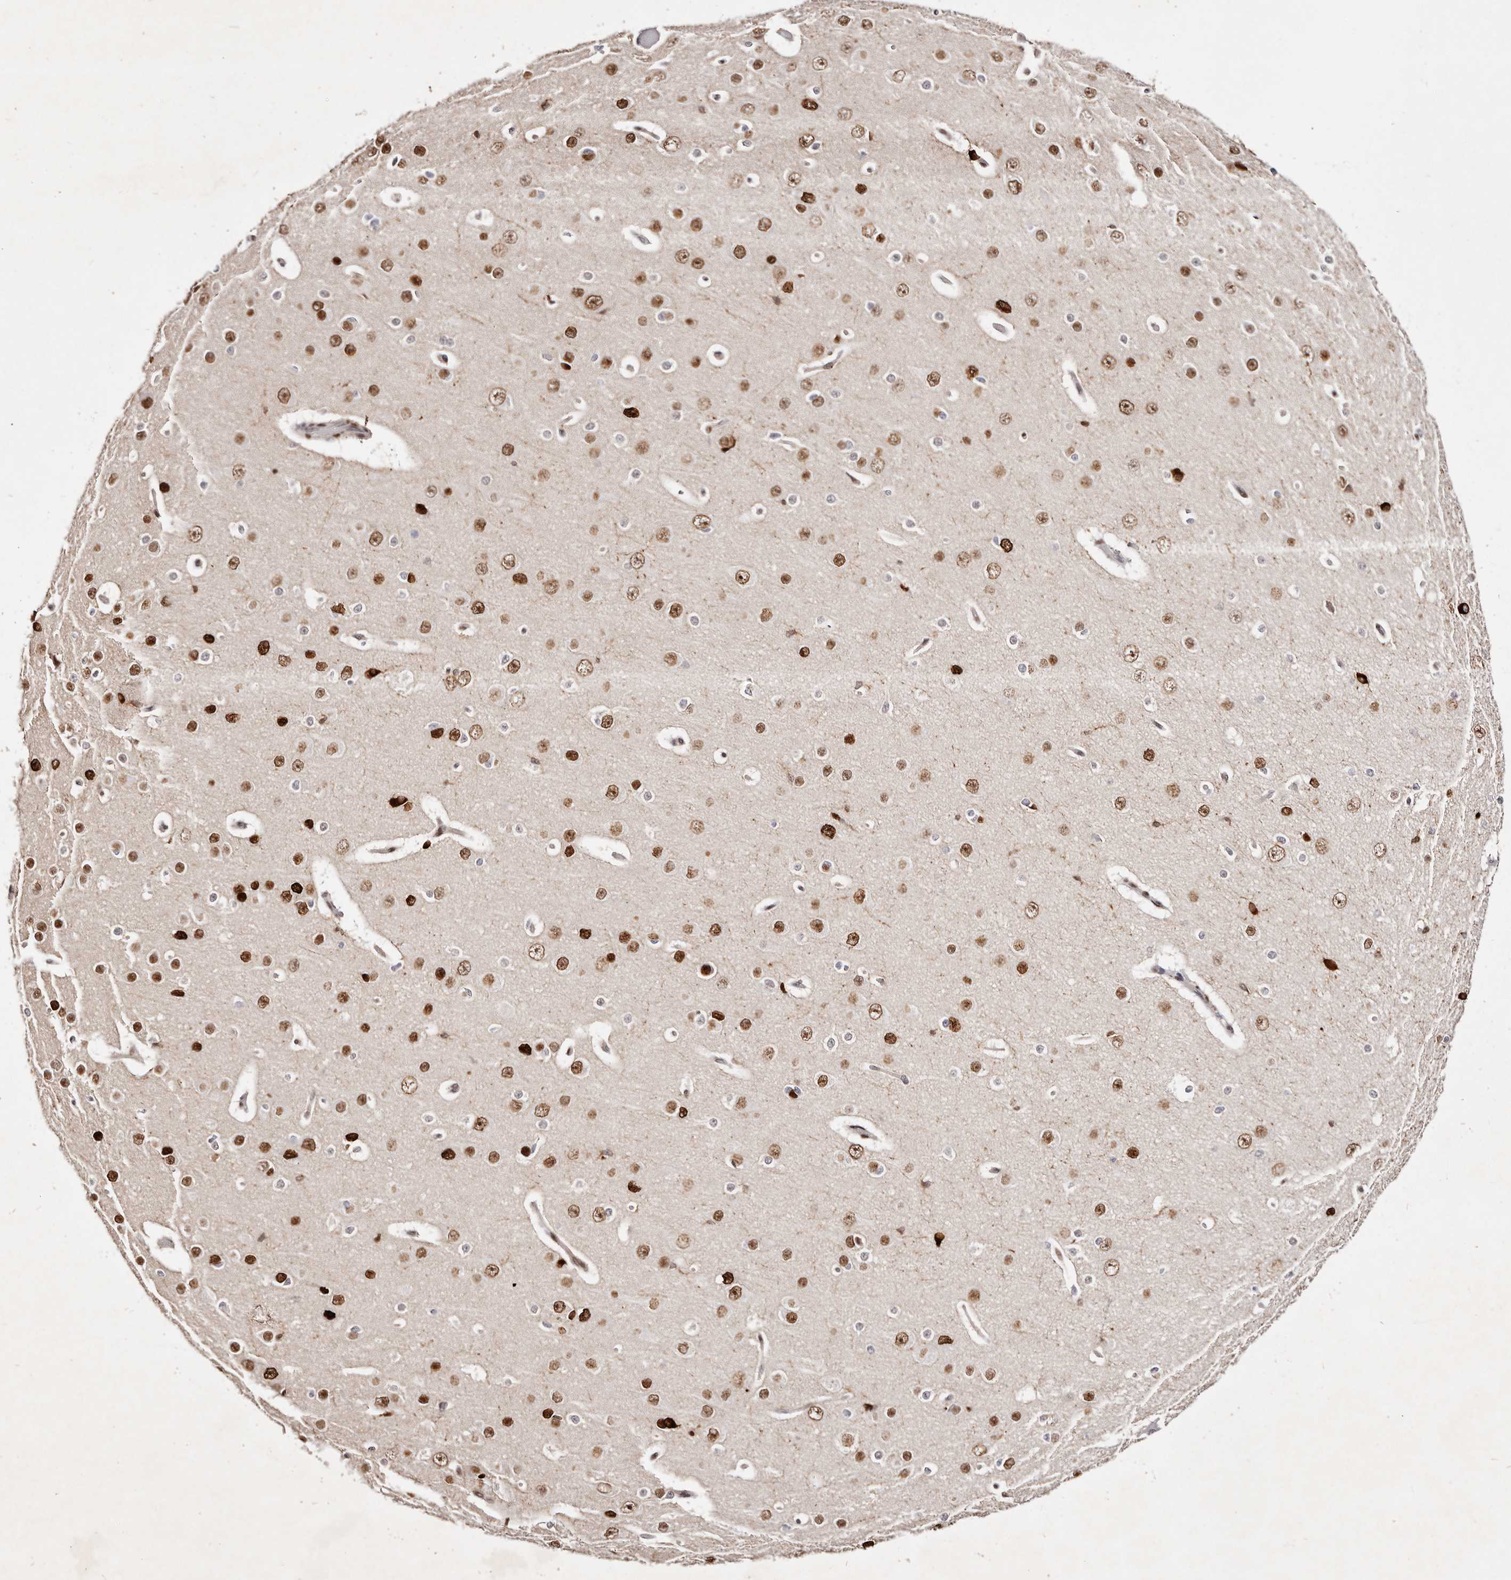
{"staining": {"intensity": "moderate", "quantity": ">75%", "location": "nuclear"}, "tissue": "cerebral cortex", "cell_type": "Endothelial cells", "image_type": "normal", "snomed": [{"axis": "morphology", "description": "Normal tissue, NOS"}, {"axis": "morphology", "description": "Developmental malformation"}, {"axis": "topography", "description": "Cerebral cortex"}], "caption": "A micrograph of human cerebral cortex stained for a protein shows moderate nuclear brown staining in endothelial cells. (DAB (3,3'-diaminobenzidine) IHC with brightfield microscopy, high magnification).", "gene": "IQGAP3", "patient": {"sex": "female", "age": 30}}